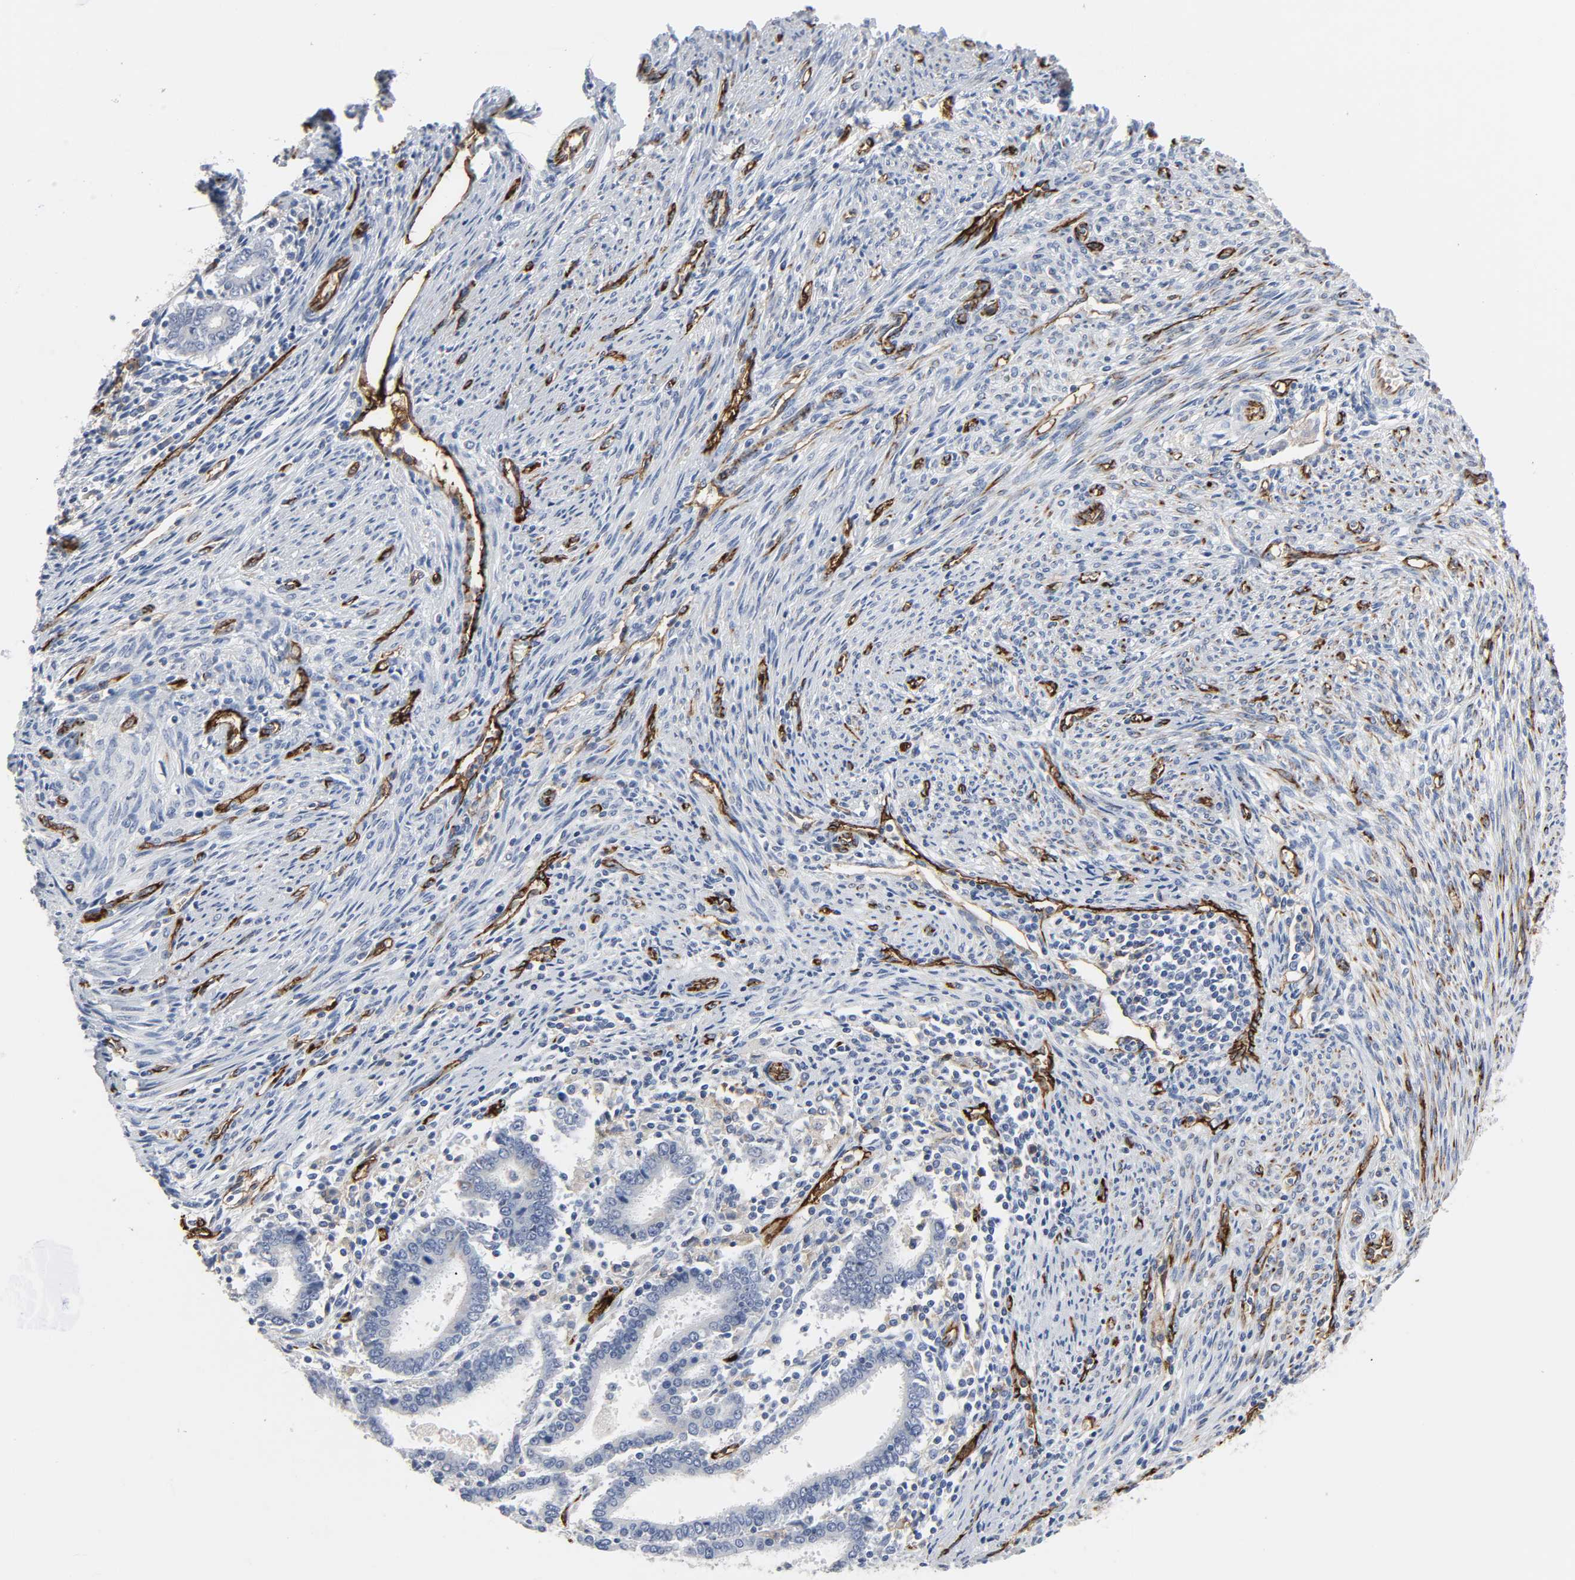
{"staining": {"intensity": "negative", "quantity": "none", "location": "none"}, "tissue": "endometrial cancer", "cell_type": "Tumor cells", "image_type": "cancer", "snomed": [{"axis": "morphology", "description": "Adenocarcinoma, NOS"}, {"axis": "topography", "description": "Uterus"}], "caption": "High magnification brightfield microscopy of endometrial adenocarcinoma stained with DAB (3,3'-diaminobenzidine) (brown) and counterstained with hematoxylin (blue): tumor cells show no significant expression.", "gene": "PECAM1", "patient": {"sex": "female", "age": 83}}